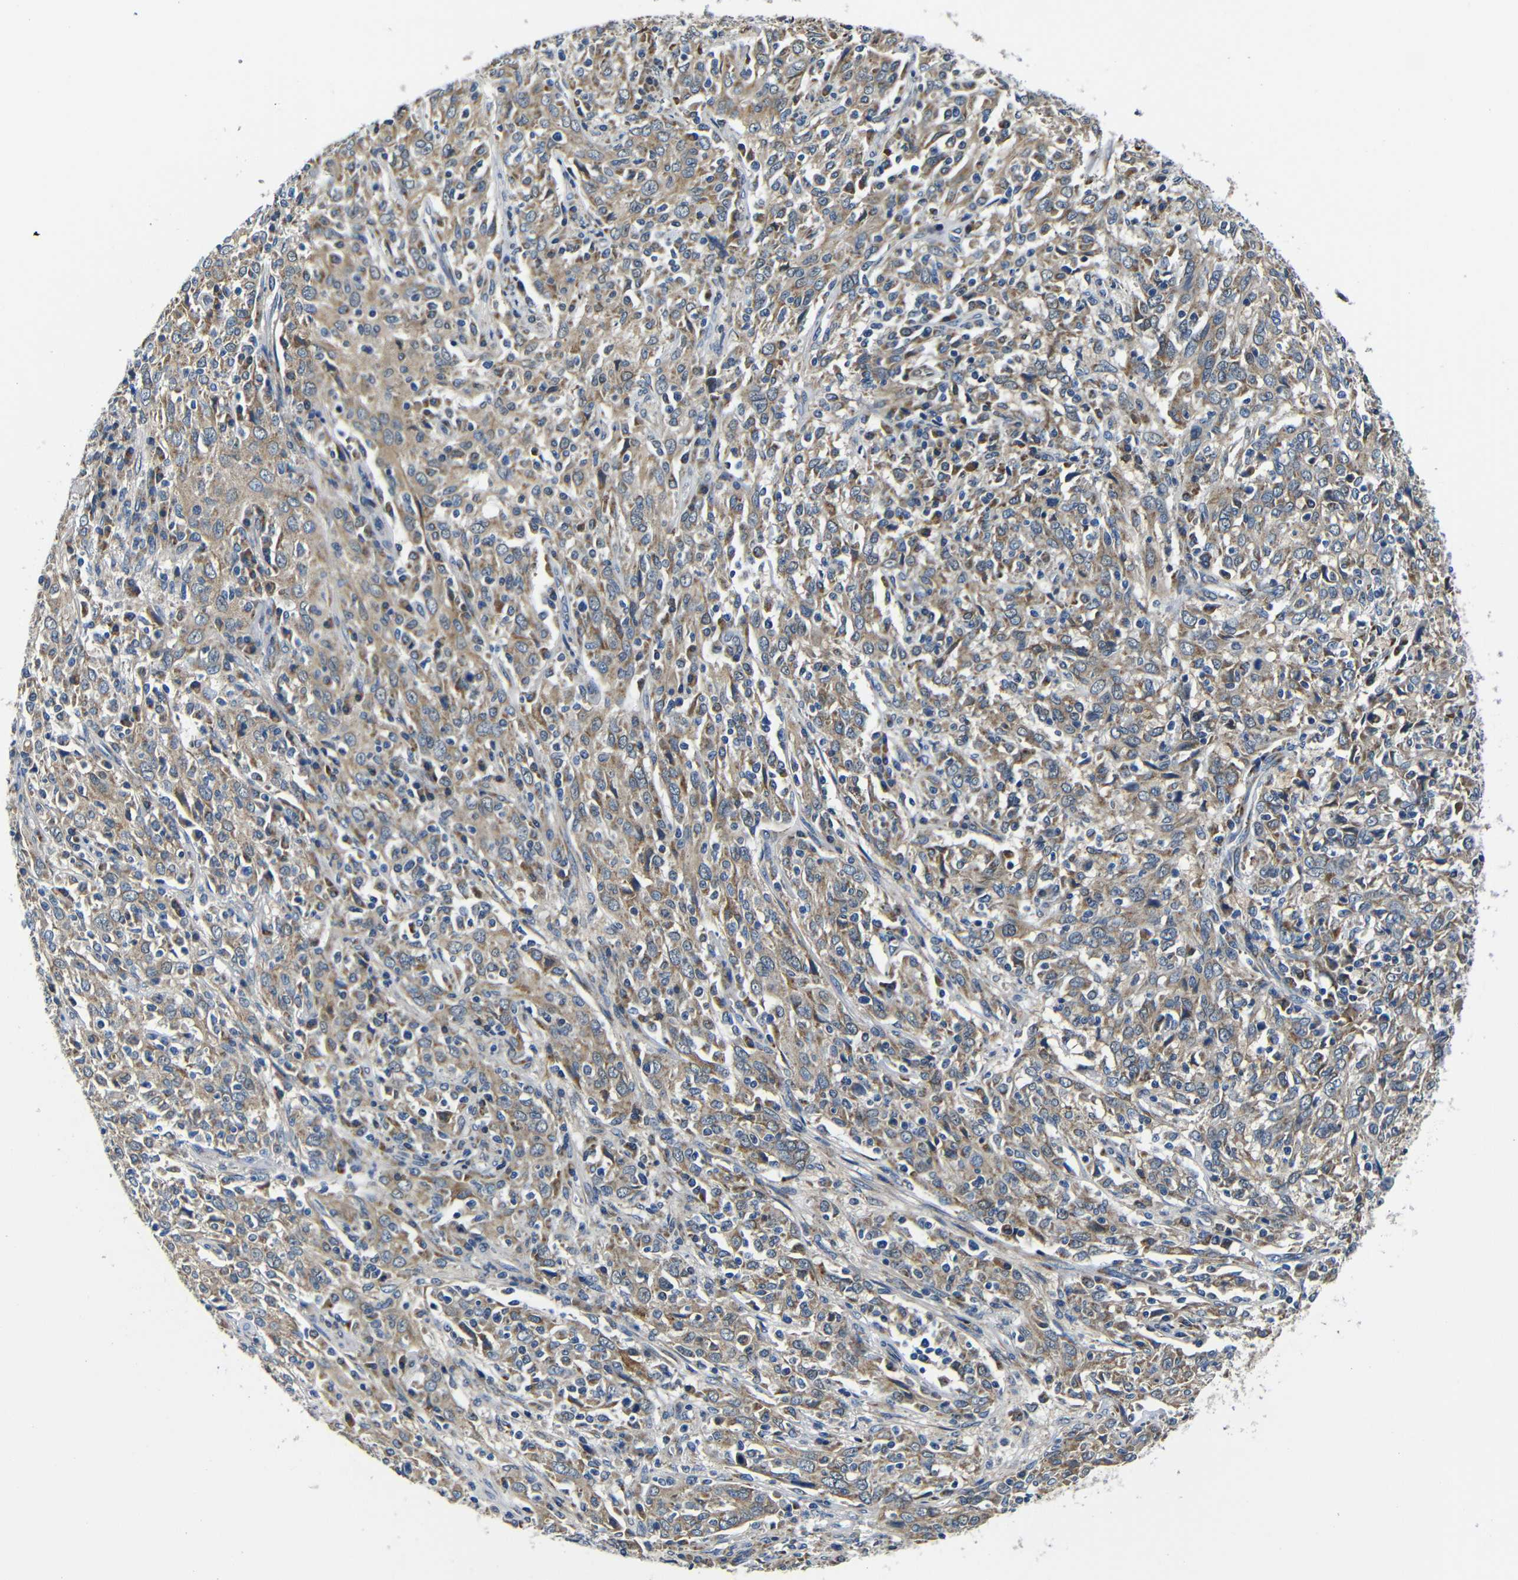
{"staining": {"intensity": "moderate", "quantity": ">75%", "location": "cytoplasmic/membranous"}, "tissue": "cervical cancer", "cell_type": "Tumor cells", "image_type": "cancer", "snomed": [{"axis": "morphology", "description": "Squamous cell carcinoma, NOS"}, {"axis": "topography", "description": "Cervix"}], "caption": "An image showing moderate cytoplasmic/membranous staining in approximately >75% of tumor cells in squamous cell carcinoma (cervical), as visualized by brown immunohistochemical staining.", "gene": "FKBP14", "patient": {"sex": "female", "age": 46}}